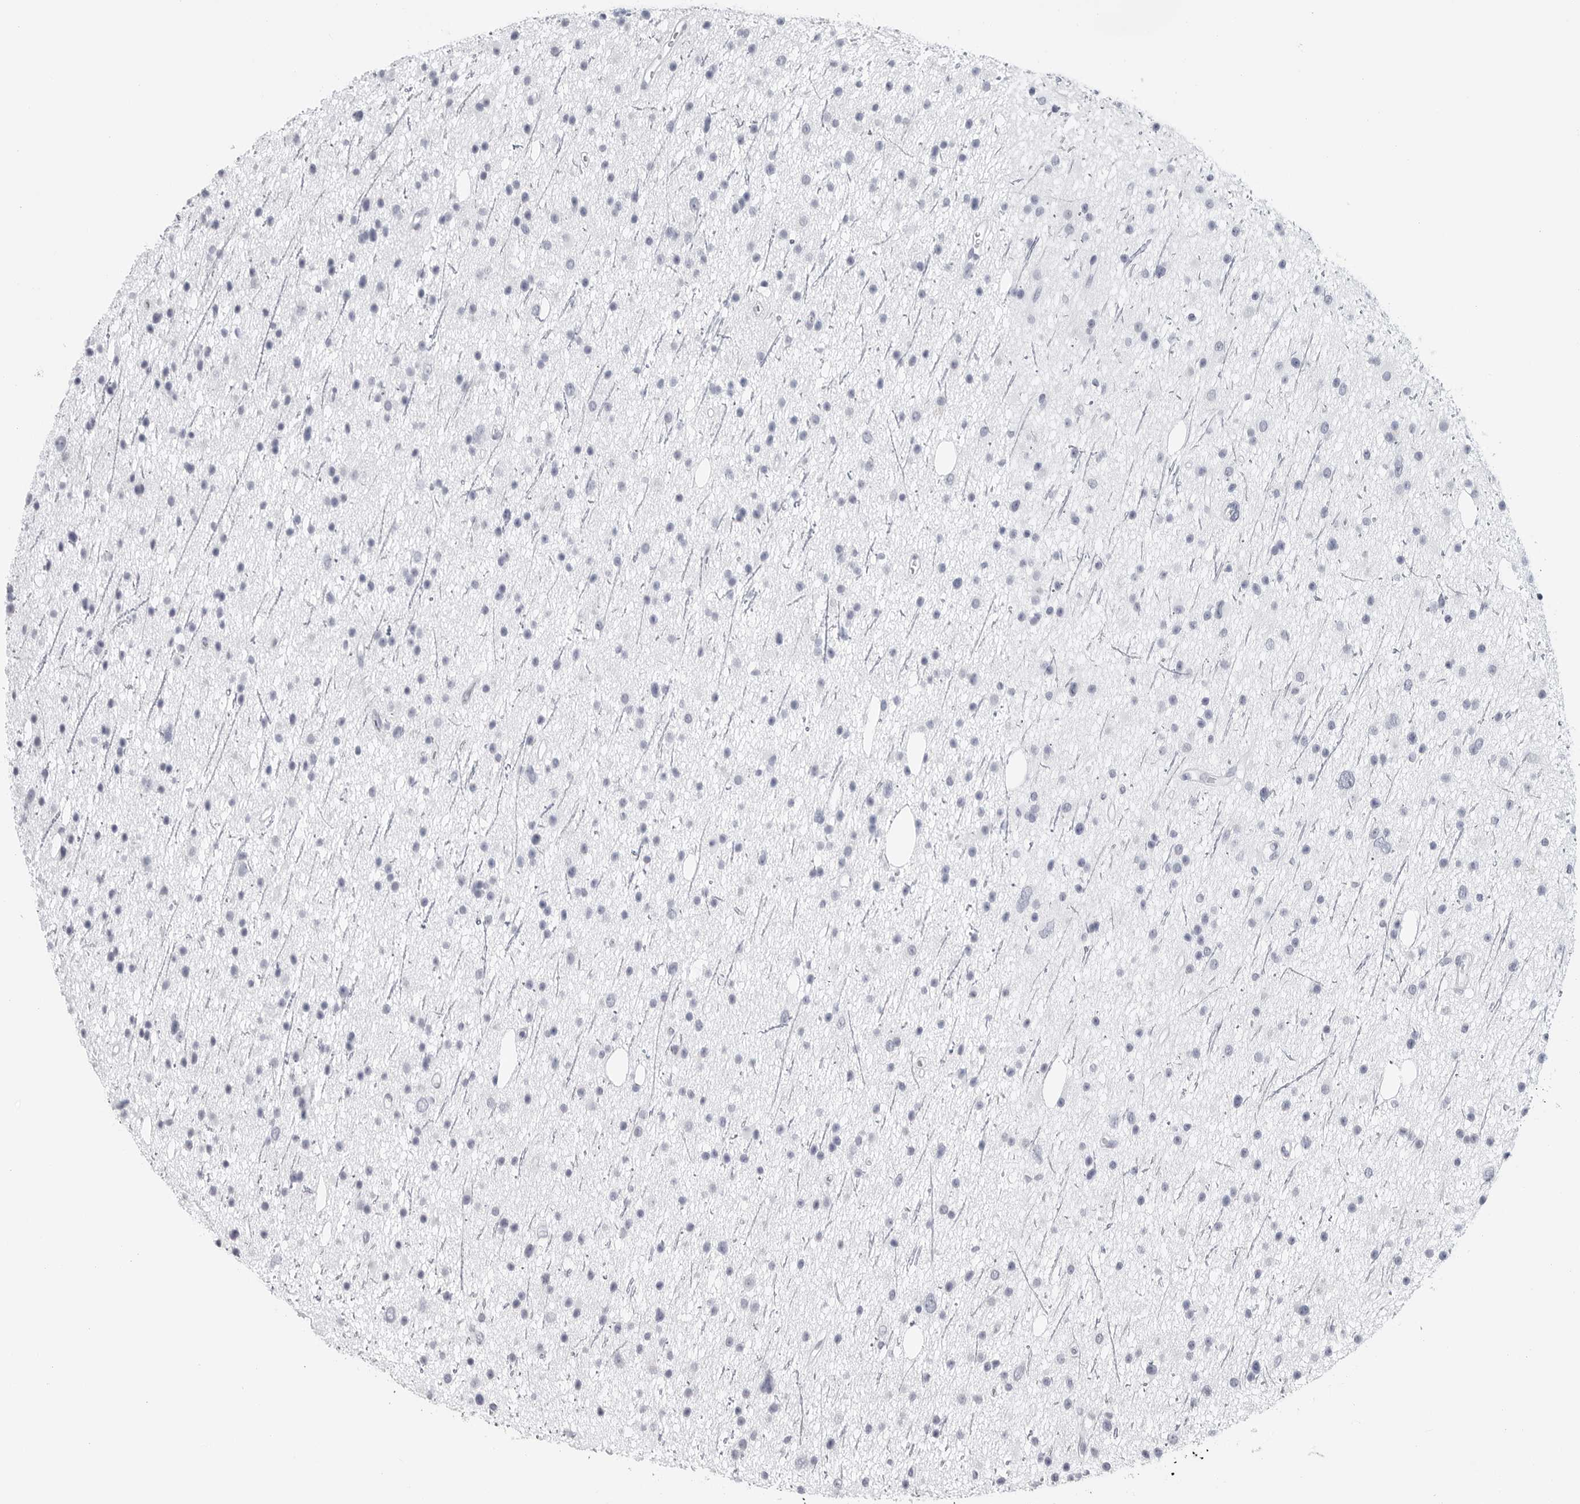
{"staining": {"intensity": "negative", "quantity": "none", "location": "none"}, "tissue": "glioma", "cell_type": "Tumor cells", "image_type": "cancer", "snomed": [{"axis": "morphology", "description": "Glioma, malignant, Low grade"}, {"axis": "topography", "description": "Cerebral cortex"}], "caption": "This is a histopathology image of IHC staining of malignant glioma (low-grade), which shows no staining in tumor cells. (DAB (3,3'-diaminobenzidine) IHC visualized using brightfield microscopy, high magnification).", "gene": "CSH1", "patient": {"sex": "female", "age": 39}}